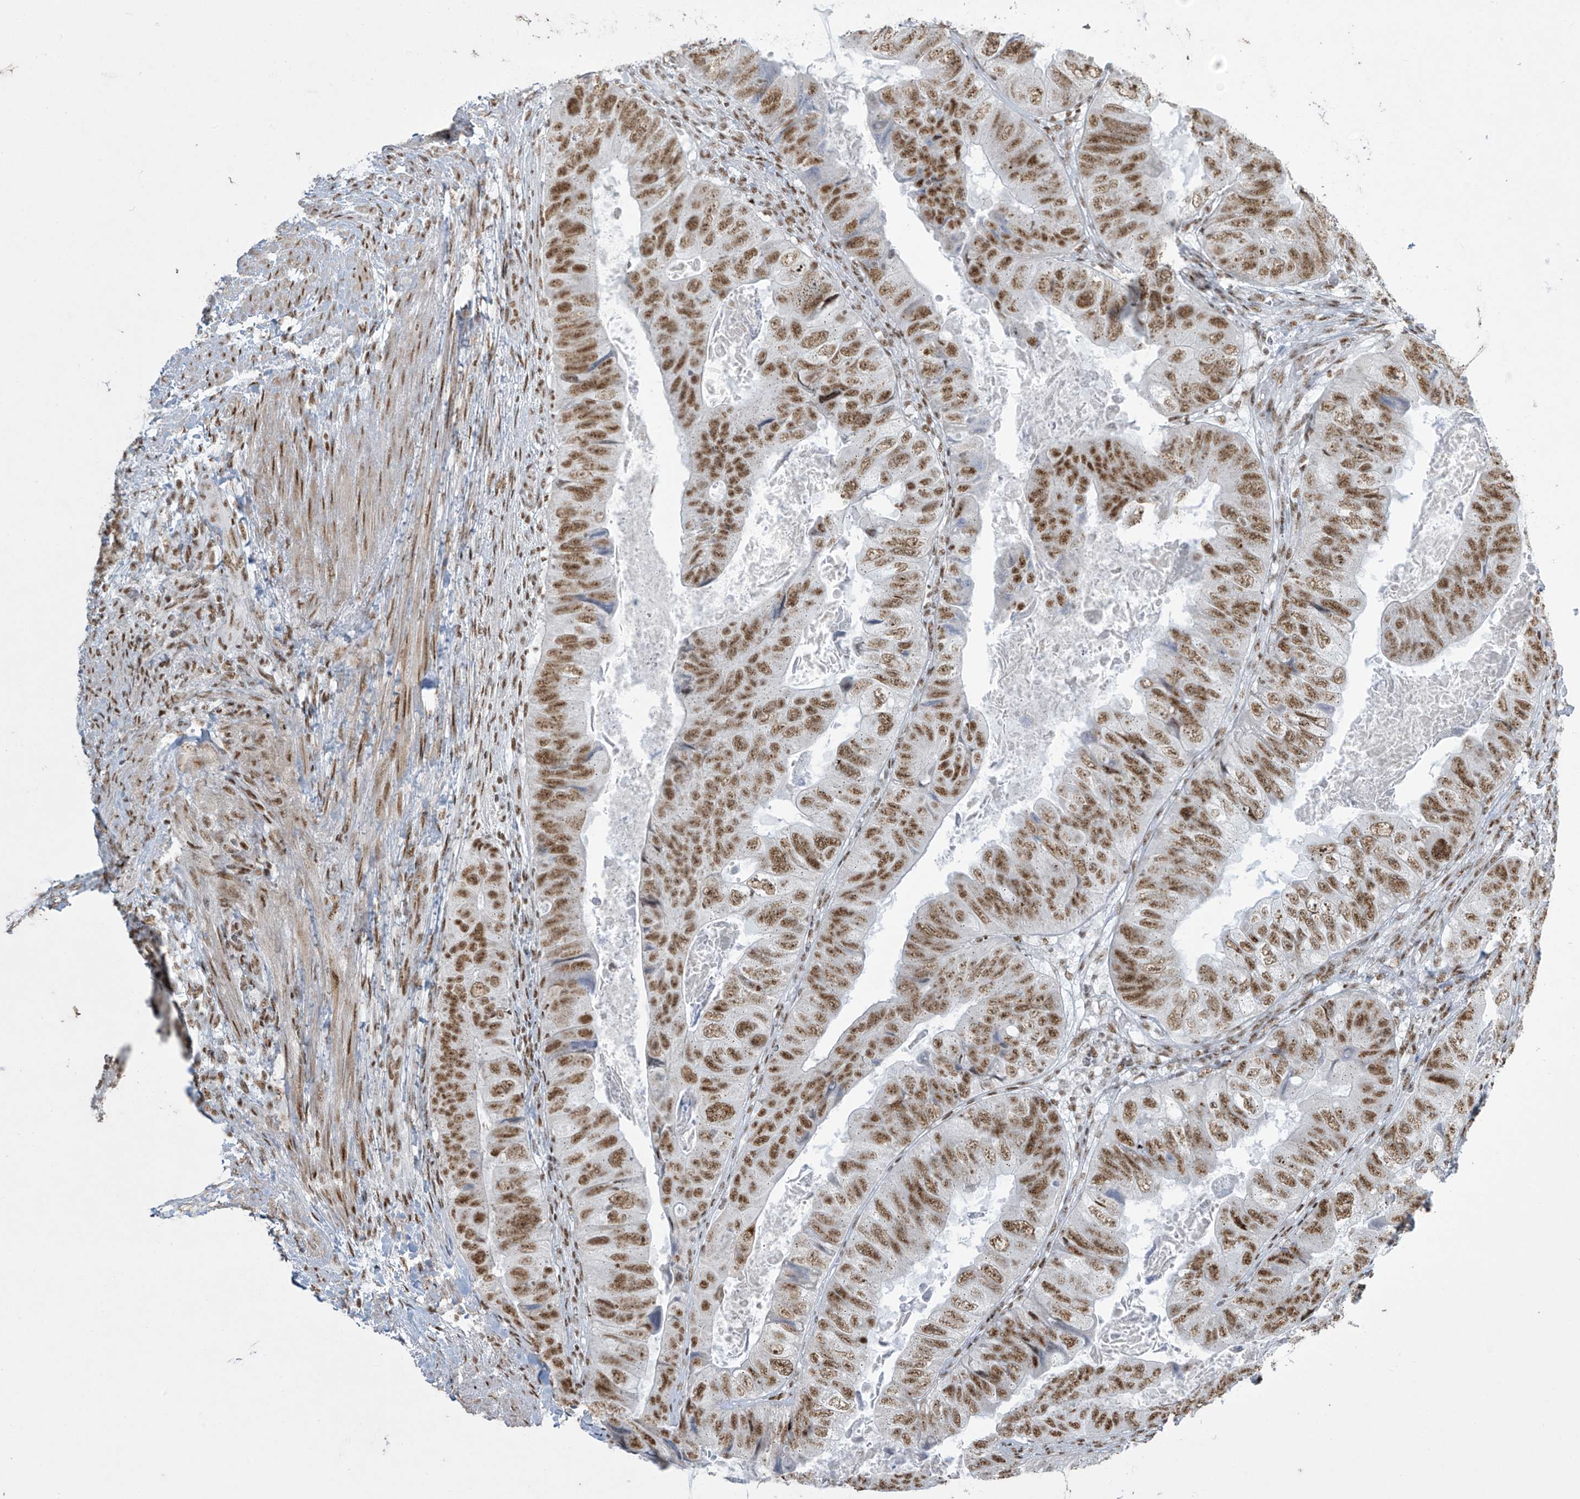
{"staining": {"intensity": "moderate", "quantity": ">75%", "location": "nuclear"}, "tissue": "colorectal cancer", "cell_type": "Tumor cells", "image_type": "cancer", "snomed": [{"axis": "morphology", "description": "Adenocarcinoma, NOS"}, {"axis": "topography", "description": "Rectum"}], "caption": "High-power microscopy captured an immunohistochemistry histopathology image of colorectal adenocarcinoma, revealing moderate nuclear expression in about >75% of tumor cells.", "gene": "MS4A6A", "patient": {"sex": "male", "age": 63}}